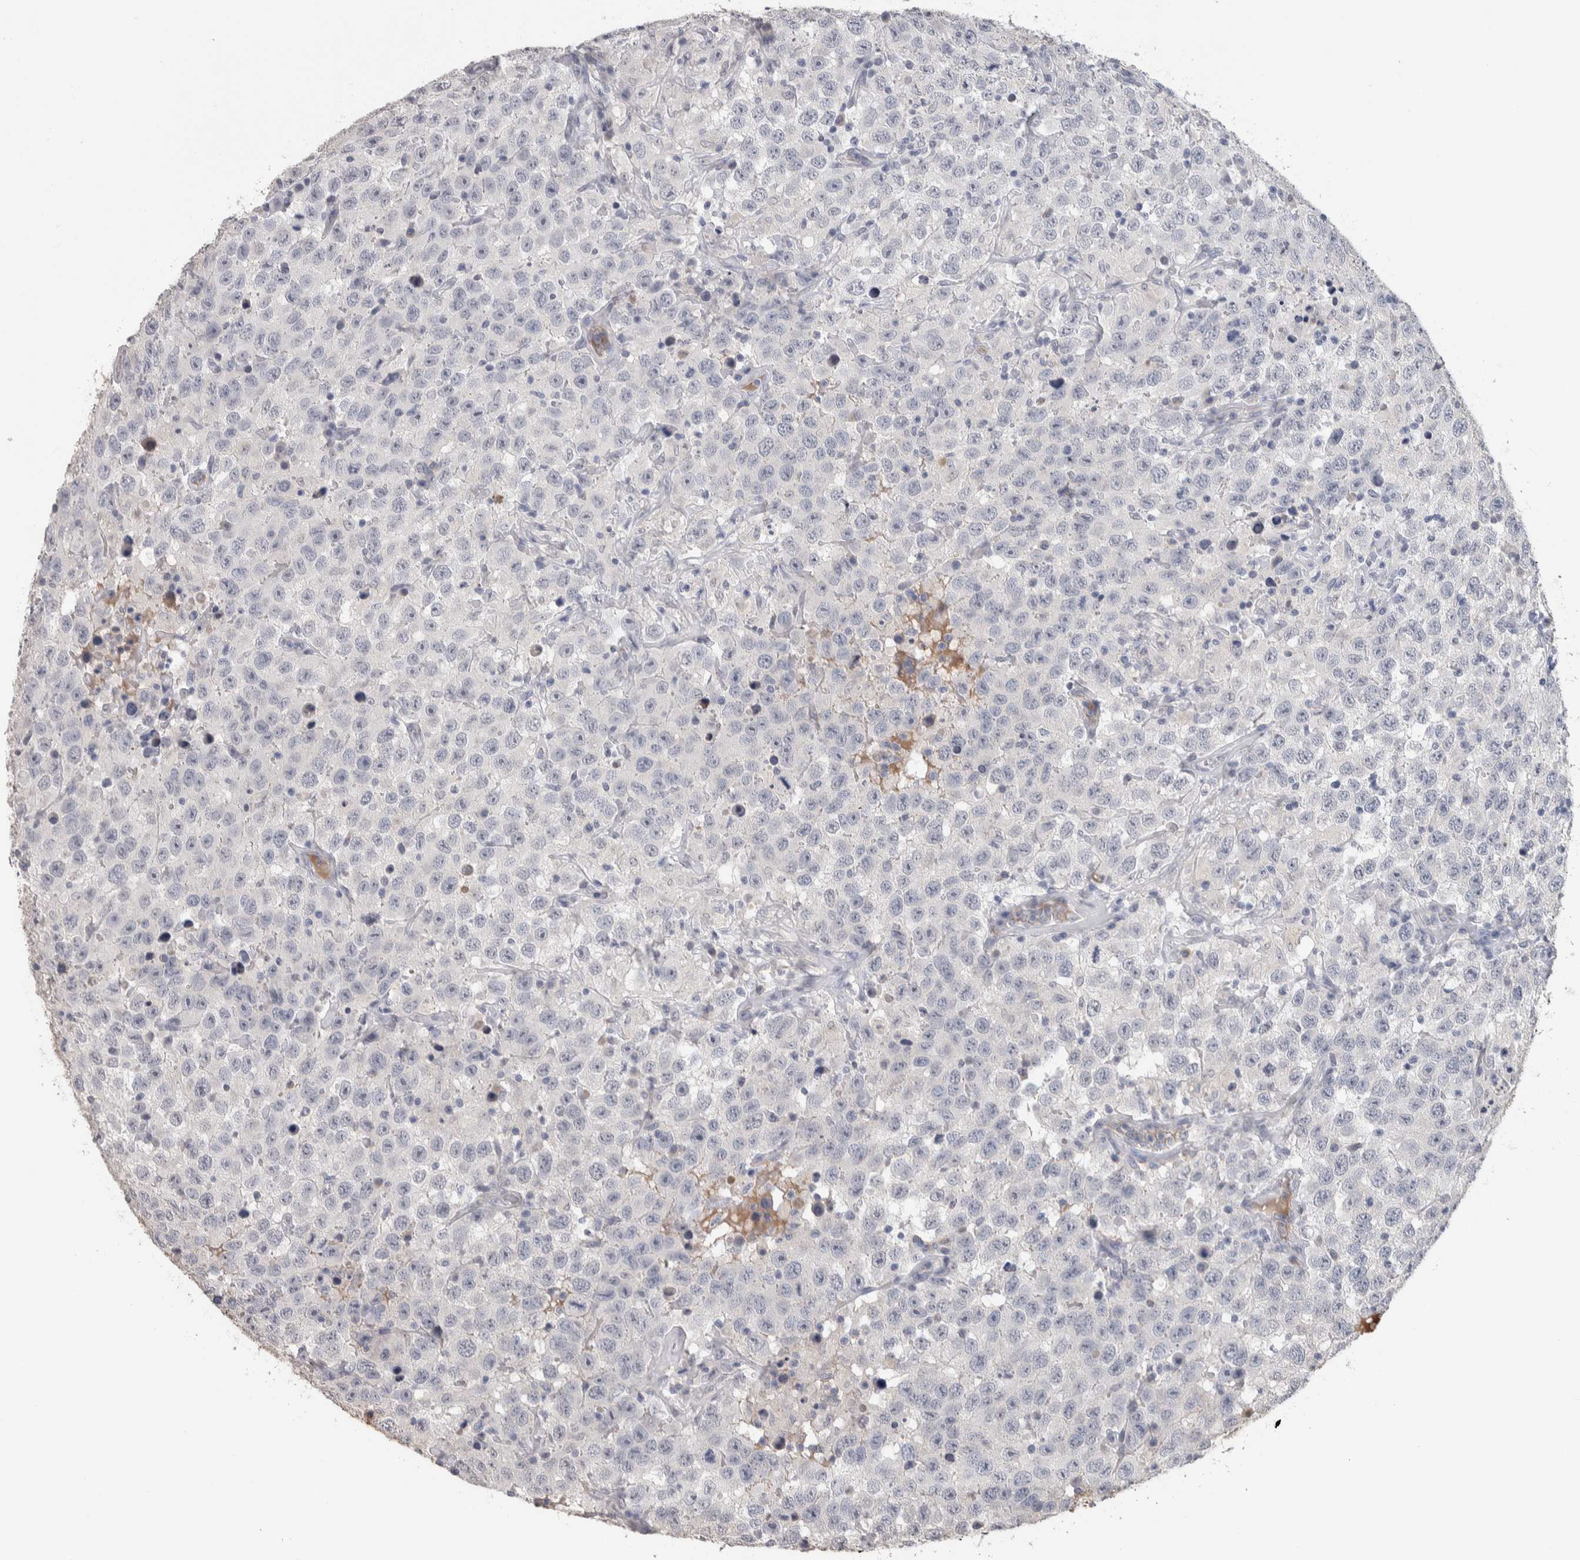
{"staining": {"intensity": "negative", "quantity": "none", "location": "none"}, "tissue": "testis cancer", "cell_type": "Tumor cells", "image_type": "cancer", "snomed": [{"axis": "morphology", "description": "Seminoma, NOS"}, {"axis": "topography", "description": "Testis"}], "caption": "This is an IHC photomicrograph of human testis cancer (seminoma). There is no positivity in tumor cells.", "gene": "TMEM102", "patient": {"sex": "male", "age": 41}}